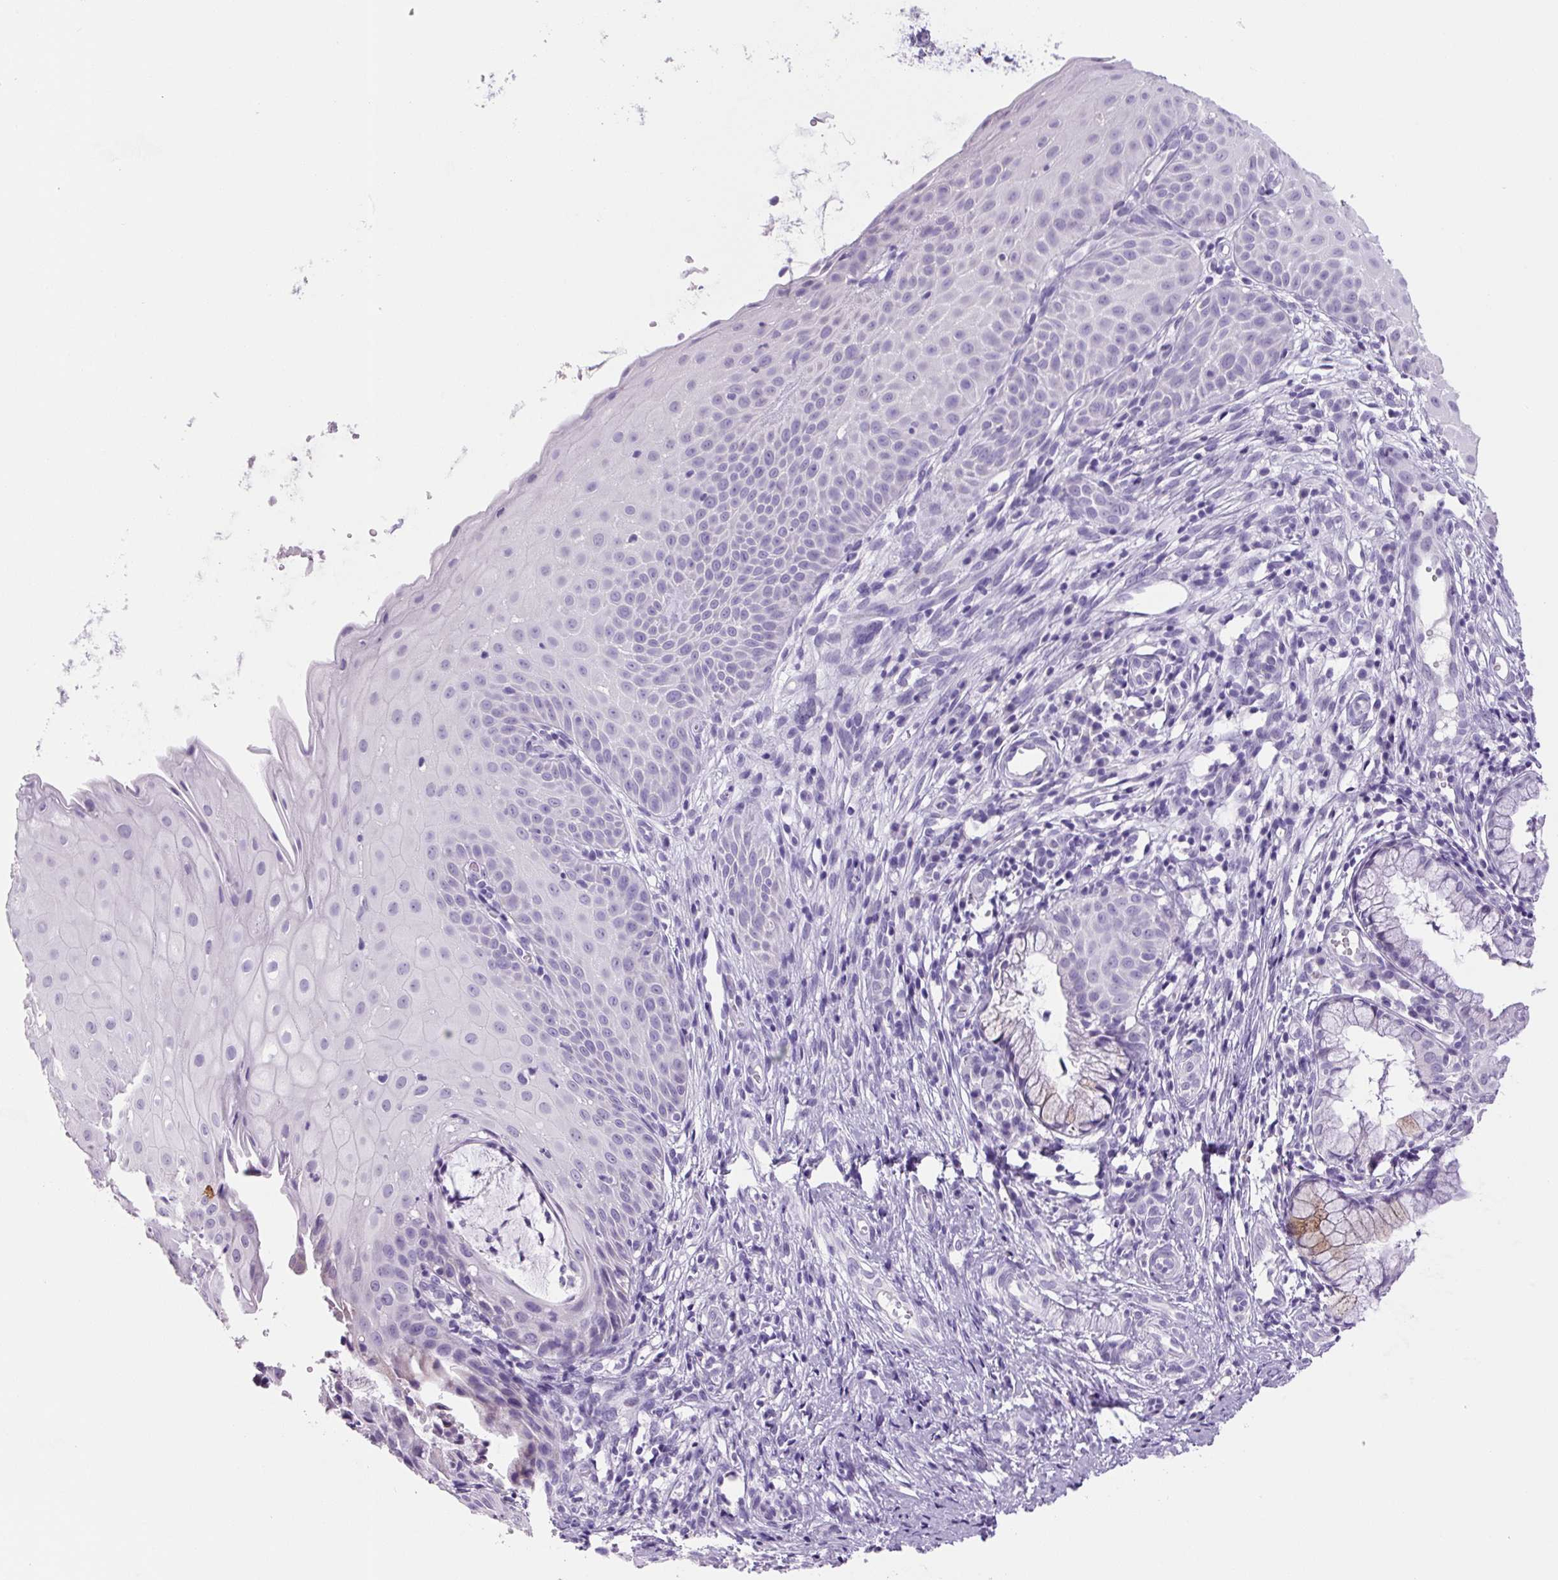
{"staining": {"intensity": "strong", "quantity": "<25%", "location": "cytoplasmic/membranous"}, "tissue": "cervix", "cell_type": "Glandular cells", "image_type": "normal", "snomed": [{"axis": "morphology", "description": "Normal tissue, NOS"}, {"axis": "topography", "description": "Cervix"}], "caption": "The micrograph exhibits immunohistochemical staining of normal cervix. There is strong cytoplasmic/membranous staining is seen in about <25% of glandular cells. The staining is performed using DAB brown chromogen to label protein expression. The nuclei are counter-stained blue using hematoxylin.", "gene": "CHGA", "patient": {"sex": "female", "age": 36}}